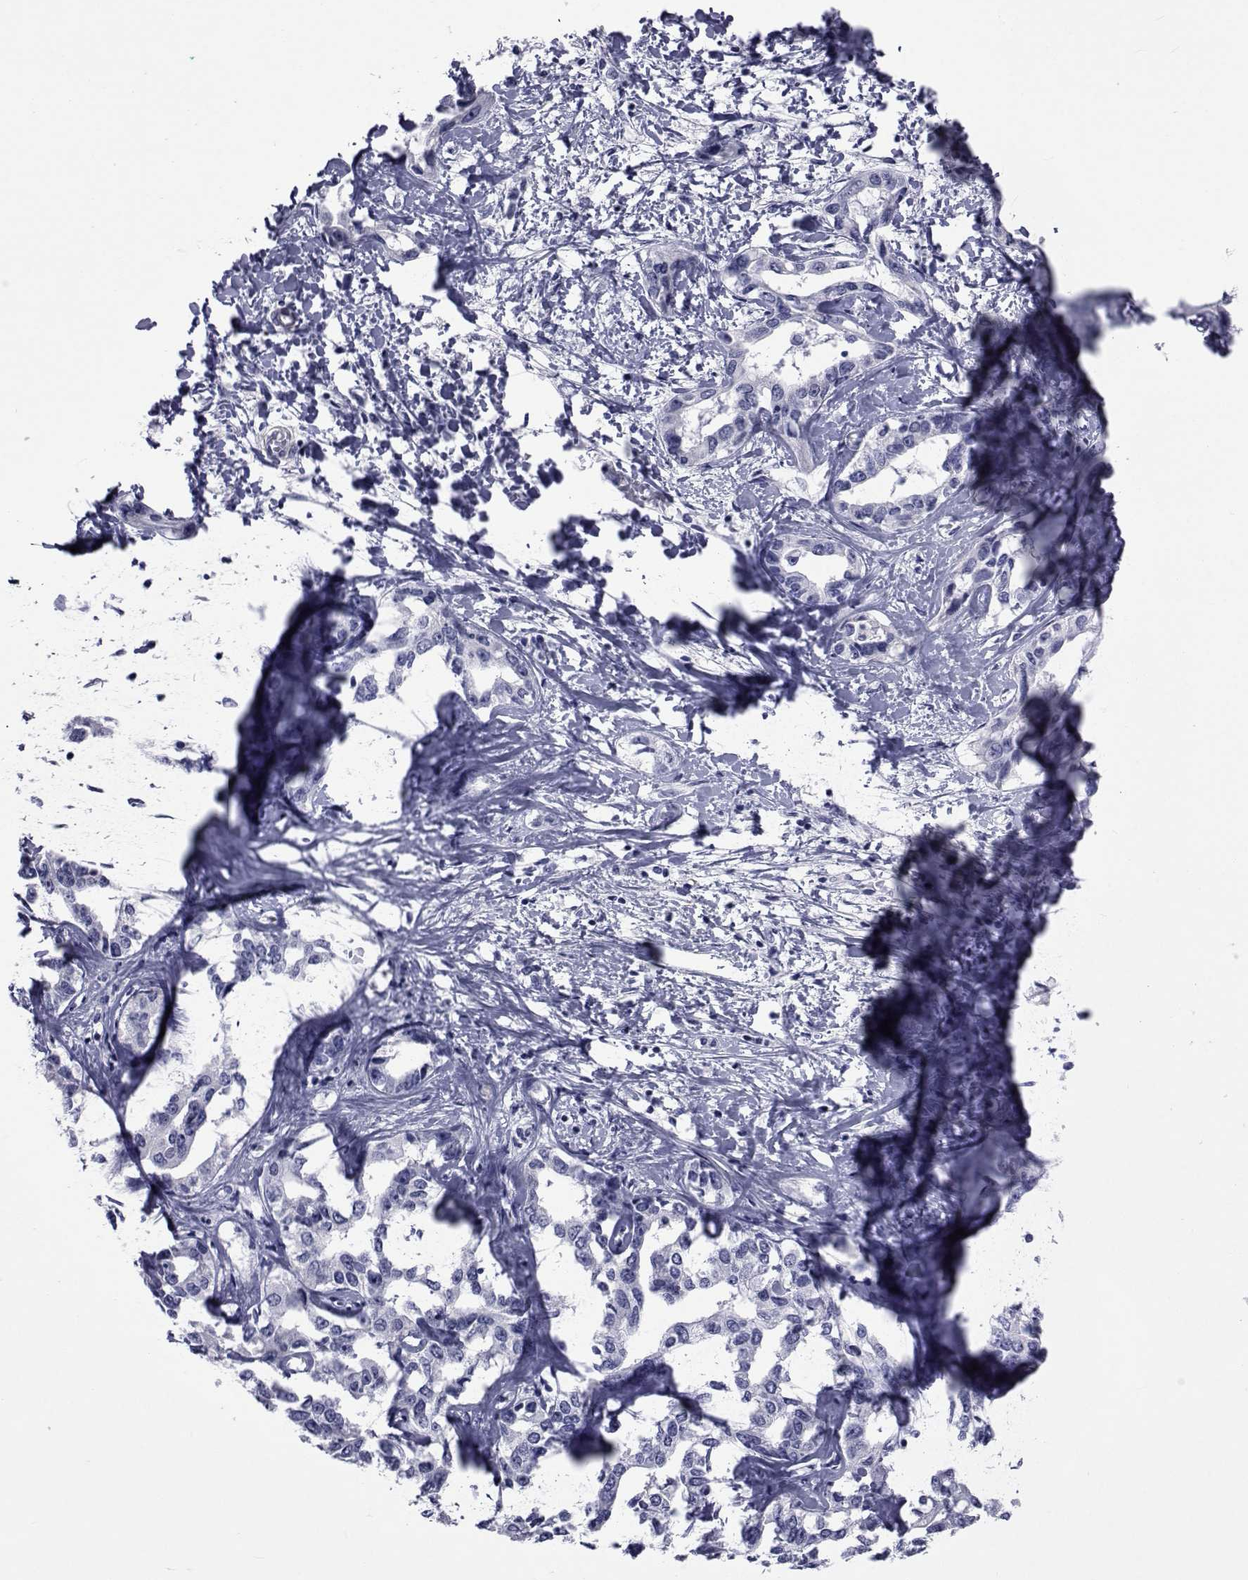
{"staining": {"intensity": "negative", "quantity": "none", "location": "none"}, "tissue": "liver cancer", "cell_type": "Tumor cells", "image_type": "cancer", "snomed": [{"axis": "morphology", "description": "Cholangiocarcinoma"}, {"axis": "topography", "description": "Liver"}], "caption": "High magnification brightfield microscopy of liver cholangiocarcinoma stained with DAB (brown) and counterstained with hematoxylin (blue): tumor cells show no significant staining.", "gene": "GKAP1", "patient": {"sex": "male", "age": 59}}